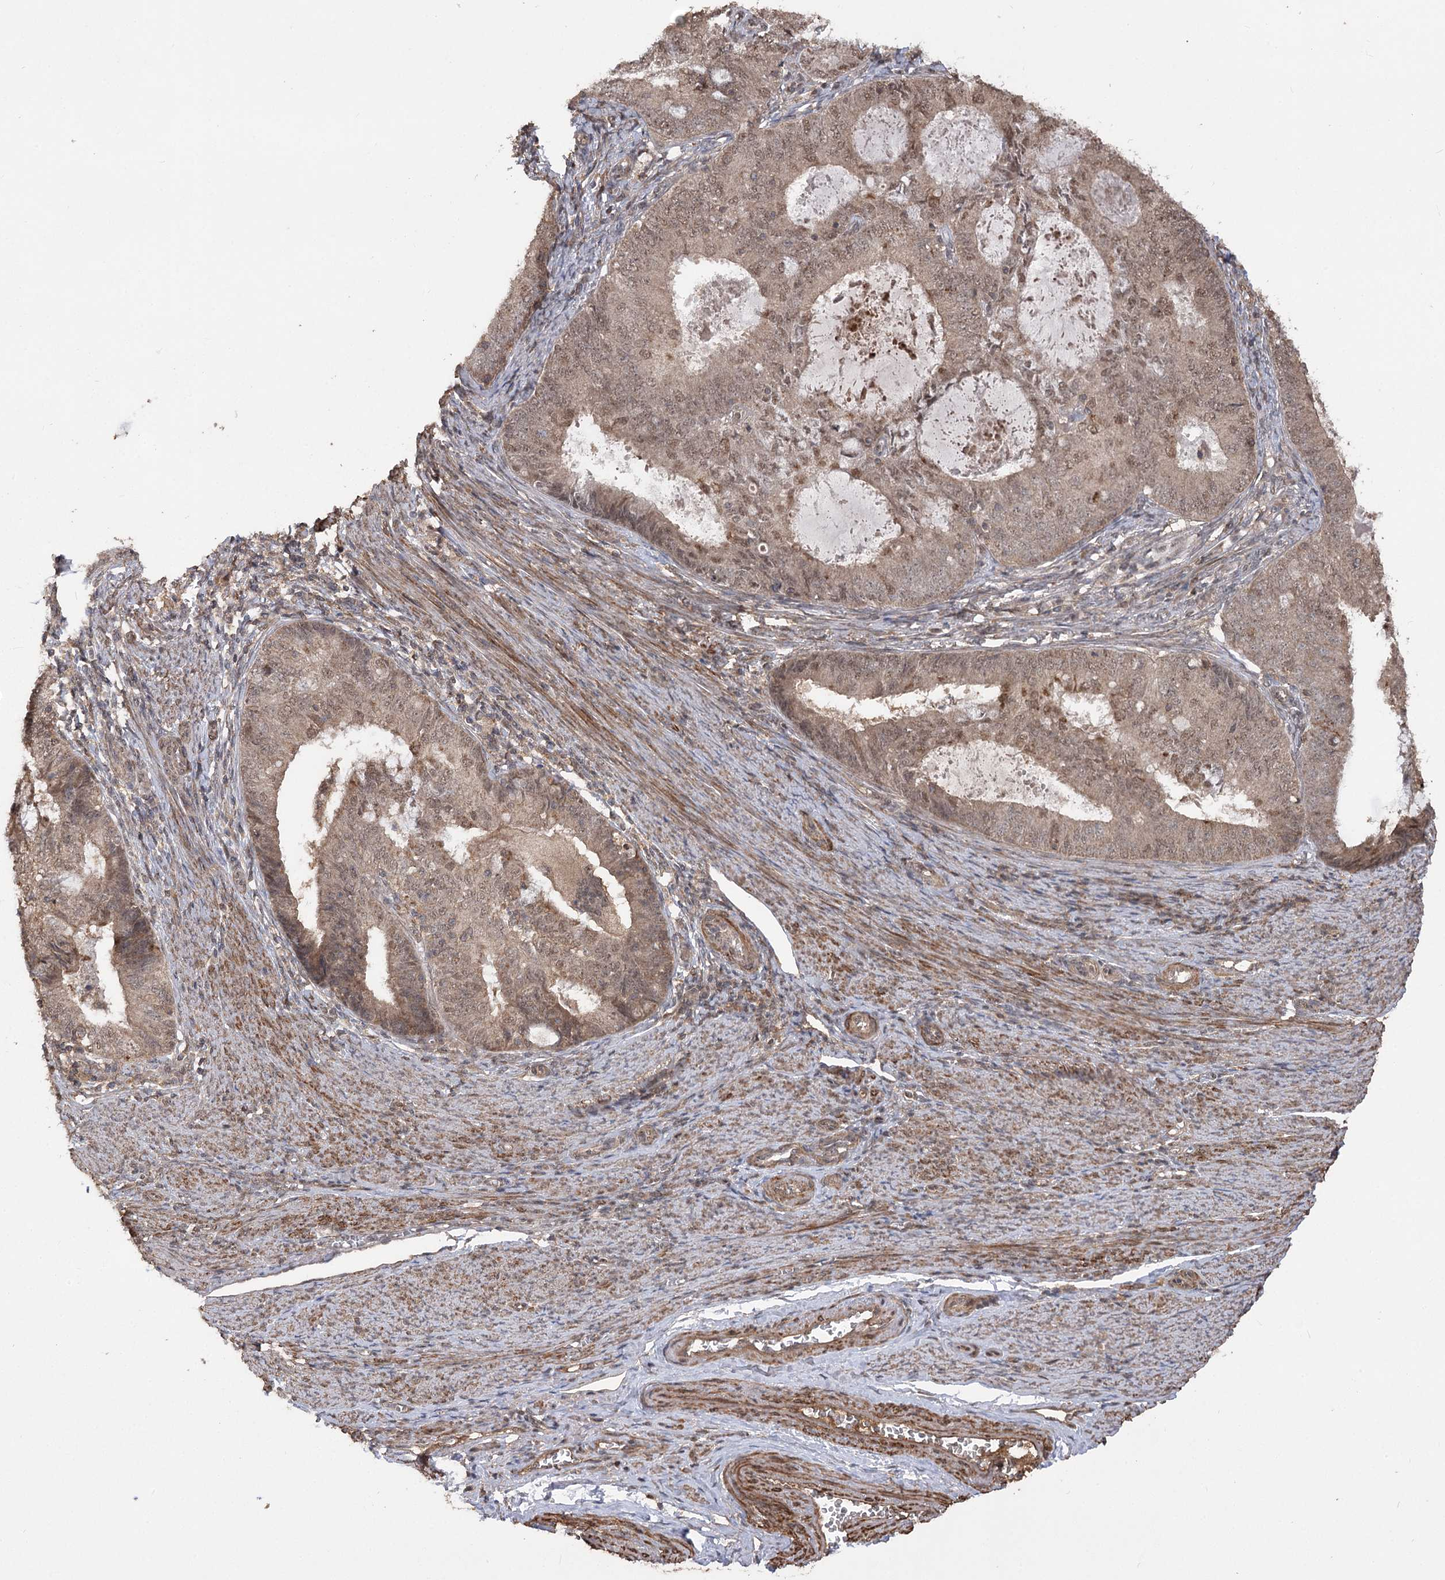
{"staining": {"intensity": "moderate", "quantity": ">75%", "location": "cytoplasmic/membranous,nuclear"}, "tissue": "endometrial cancer", "cell_type": "Tumor cells", "image_type": "cancer", "snomed": [{"axis": "morphology", "description": "Adenocarcinoma, NOS"}, {"axis": "topography", "description": "Endometrium"}], "caption": "Protein staining exhibits moderate cytoplasmic/membranous and nuclear expression in approximately >75% of tumor cells in endometrial cancer.", "gene": "TENM2", "patient": {"sex": "female", "age": 57}}